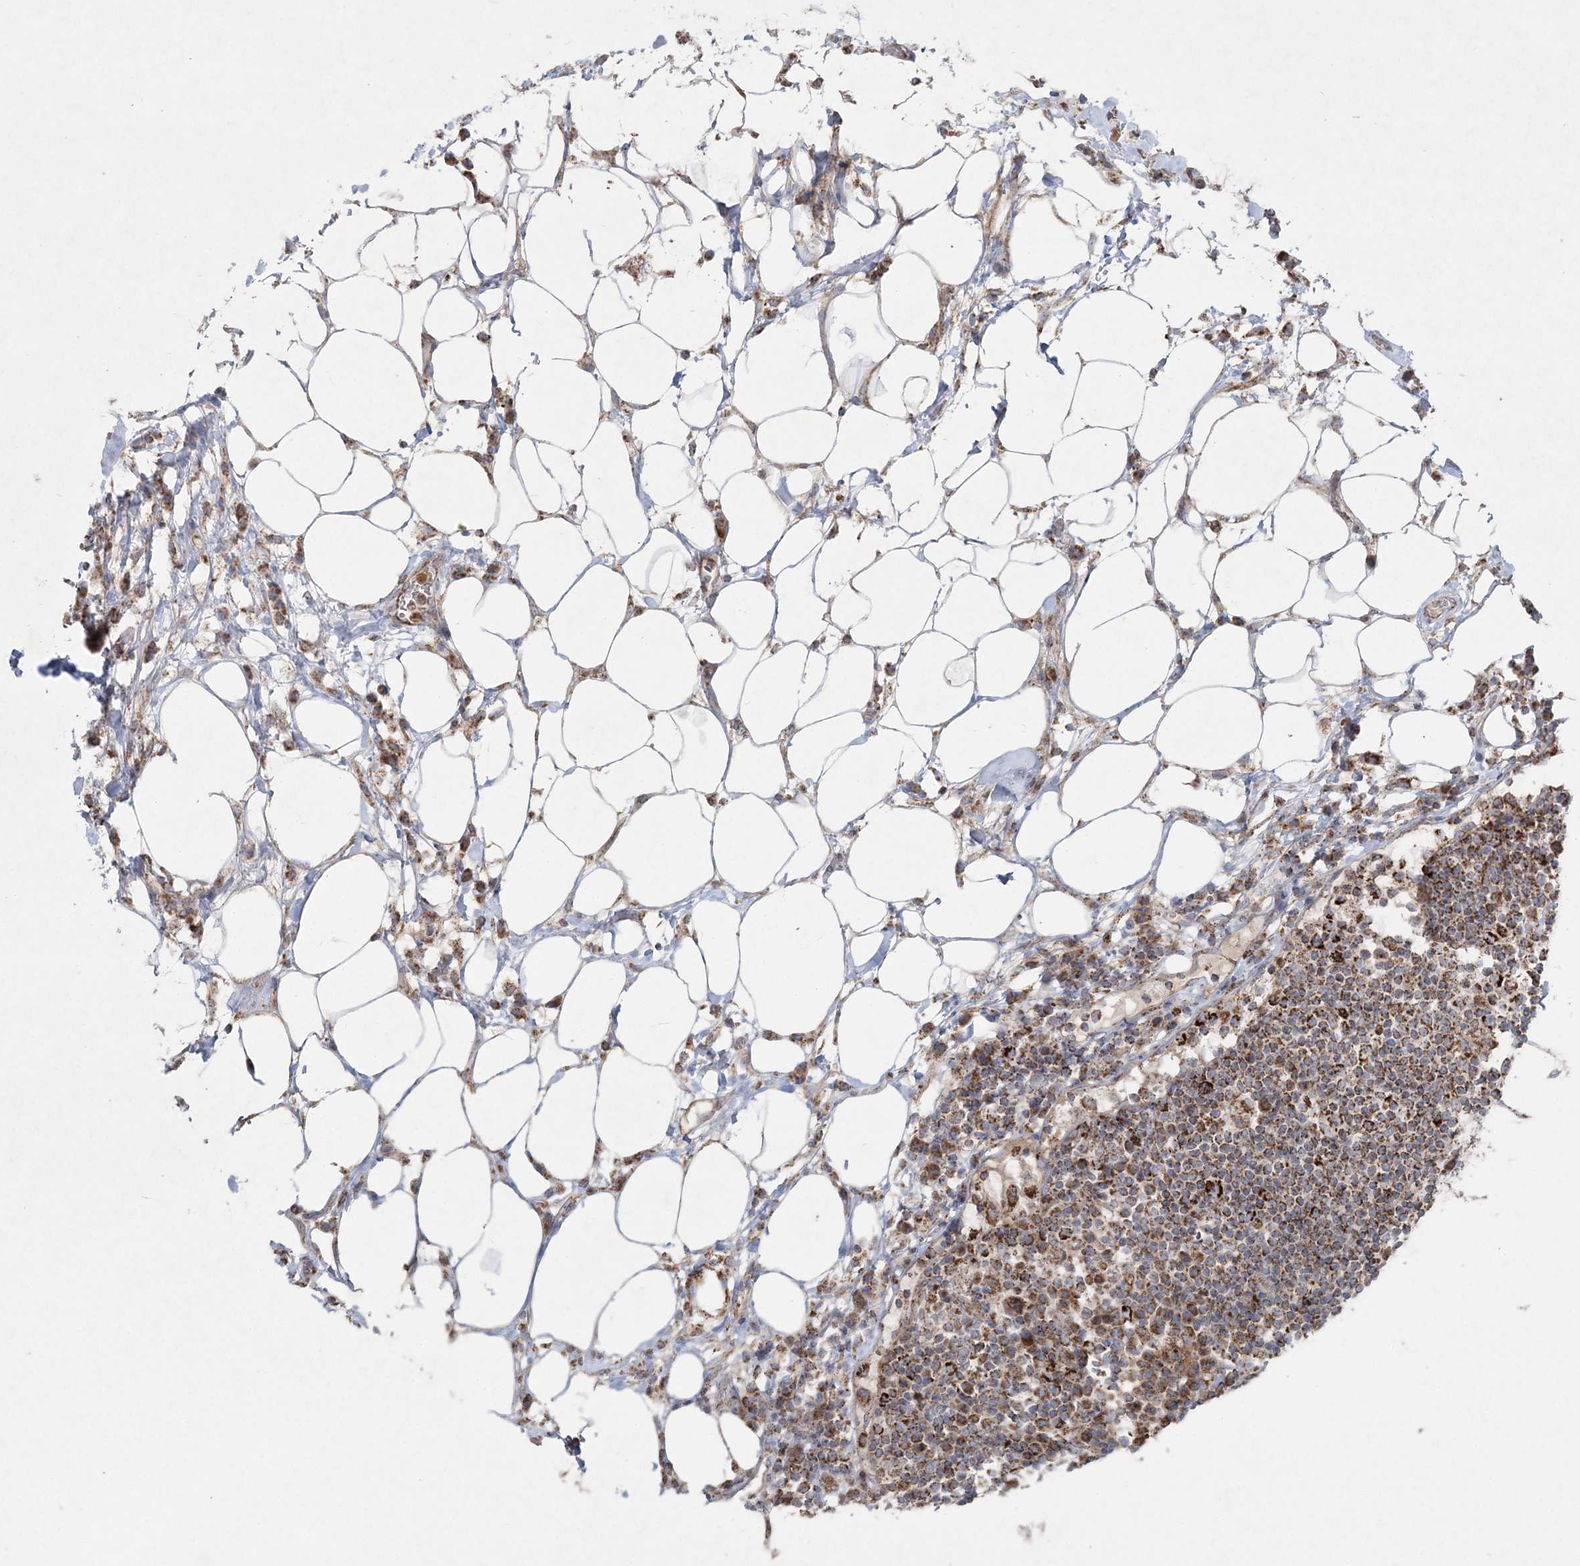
{"staining": {"intensity": "strong", "quantity": ">75%", "location": "cytoplasmic/membranous"}, "tissue": "lymph node", "cell_type": "Germinal center cells", "image_type": "normal", "snomed": [{"axis": "morphology", "description": "Normal tissue, NOS"}, {"axis": "topography", "description": "Lymph node"}], "caption": "Lymph node stained with DAB IHC displays high levels of strong cytoplasmic/membranous staining in approximately >75% of germinal center cells. (Brightfield microscopy of DAB IHC at high magnification).", "gene": "LRPPRC", "patient": {"sex": "female", "age": 53}}